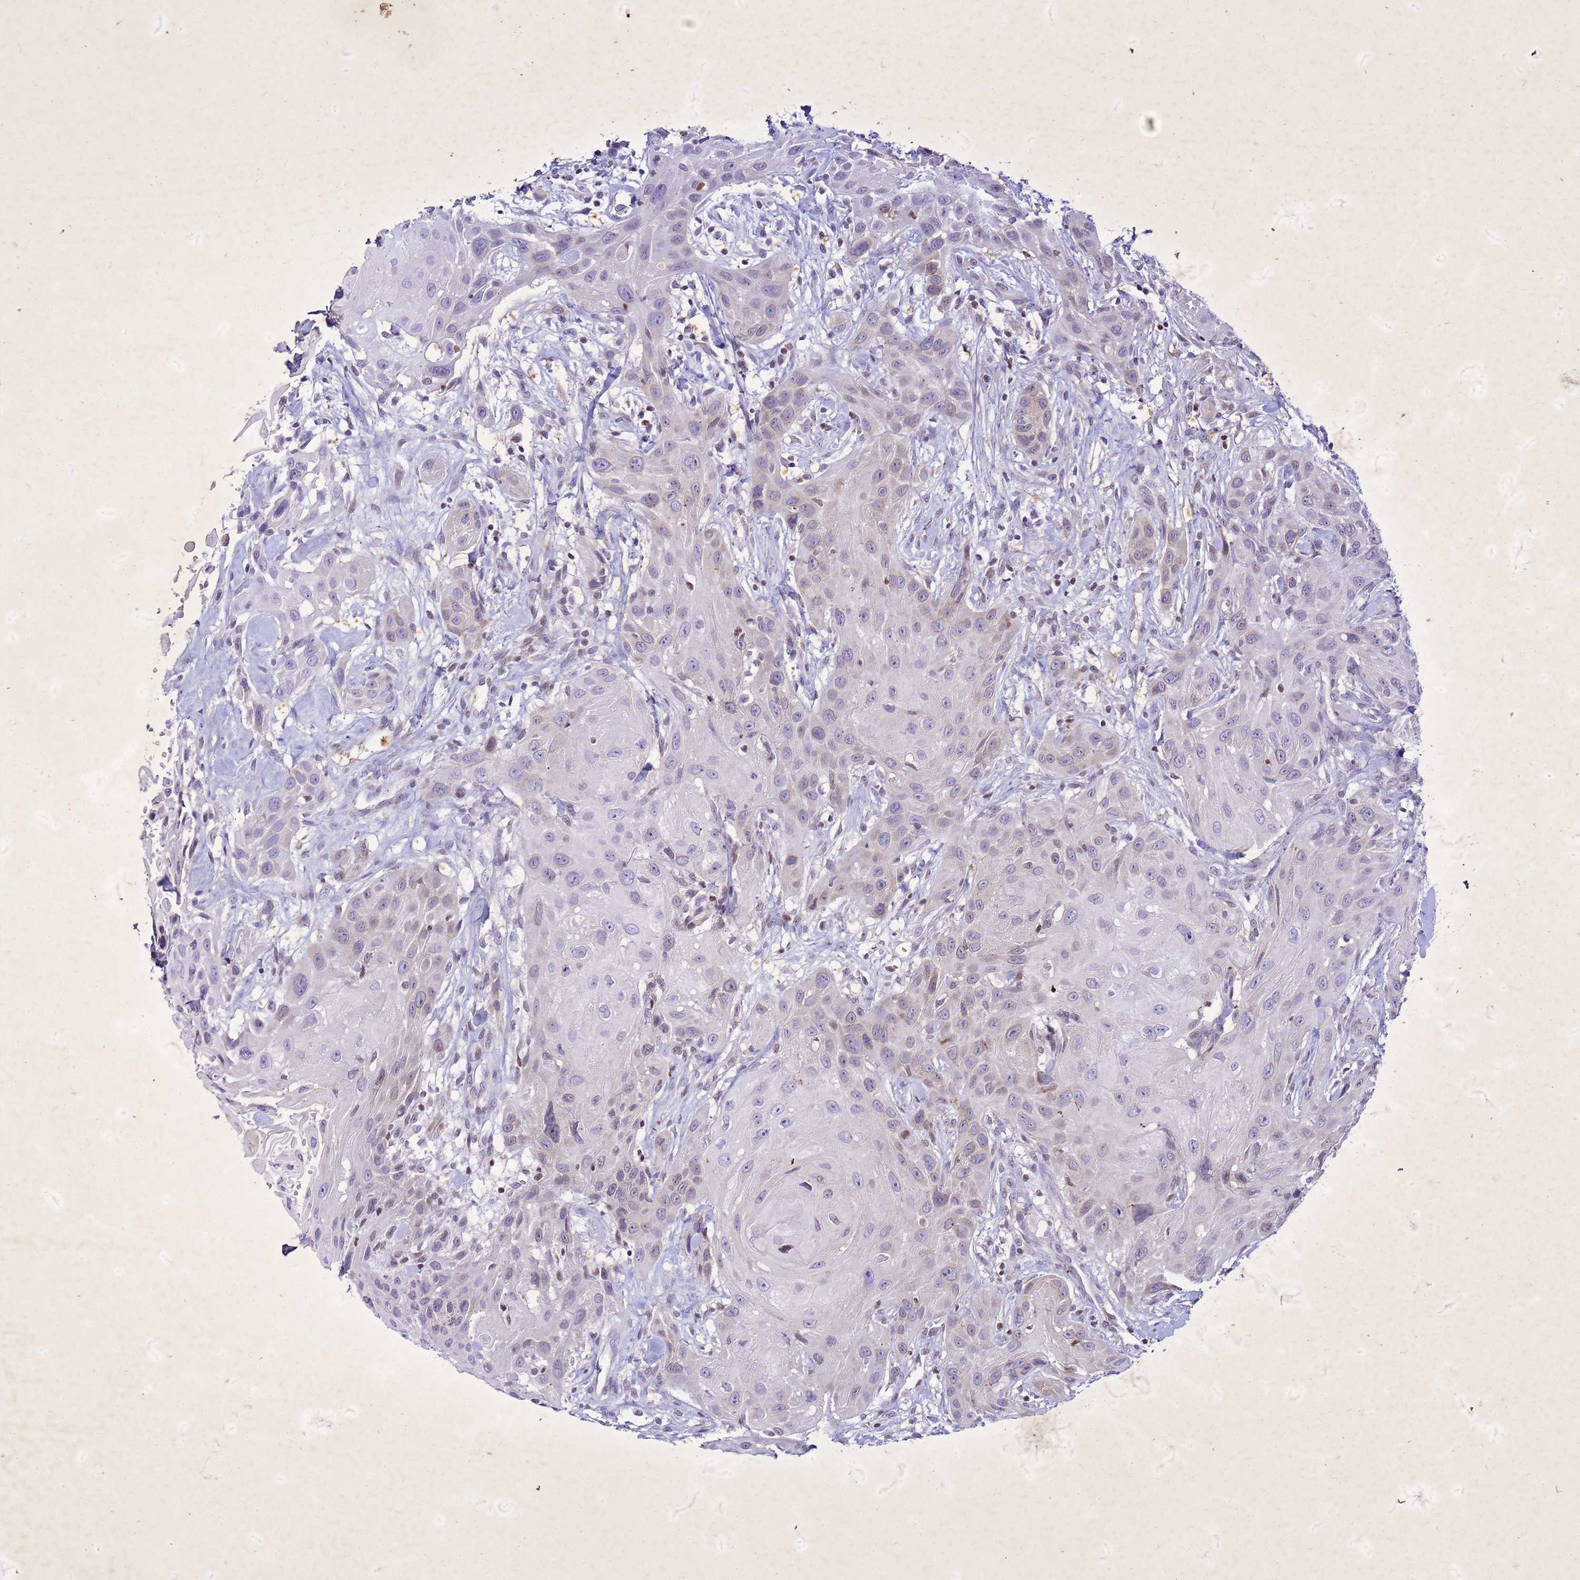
{"staining": {"intensity": "negative", "quantity": "none", "location": "none"}, "tissue": "head and neck cancer", "cell_type": "Tumor cells", "image_type": "cancer", "snomed": [{"axis": "morphology", "description": "Squamous cell carcinoma, NOS"}, {"axis": "topography", "description": "Head-Neck"}], "caption": "Immunohistochemistry micrograph of human head and neck cancer stained for a protein (brown), which demonstrates no expression in tumor cells.", "gene": "COPS9", "patient": {"sex": "male", "age": 81}}